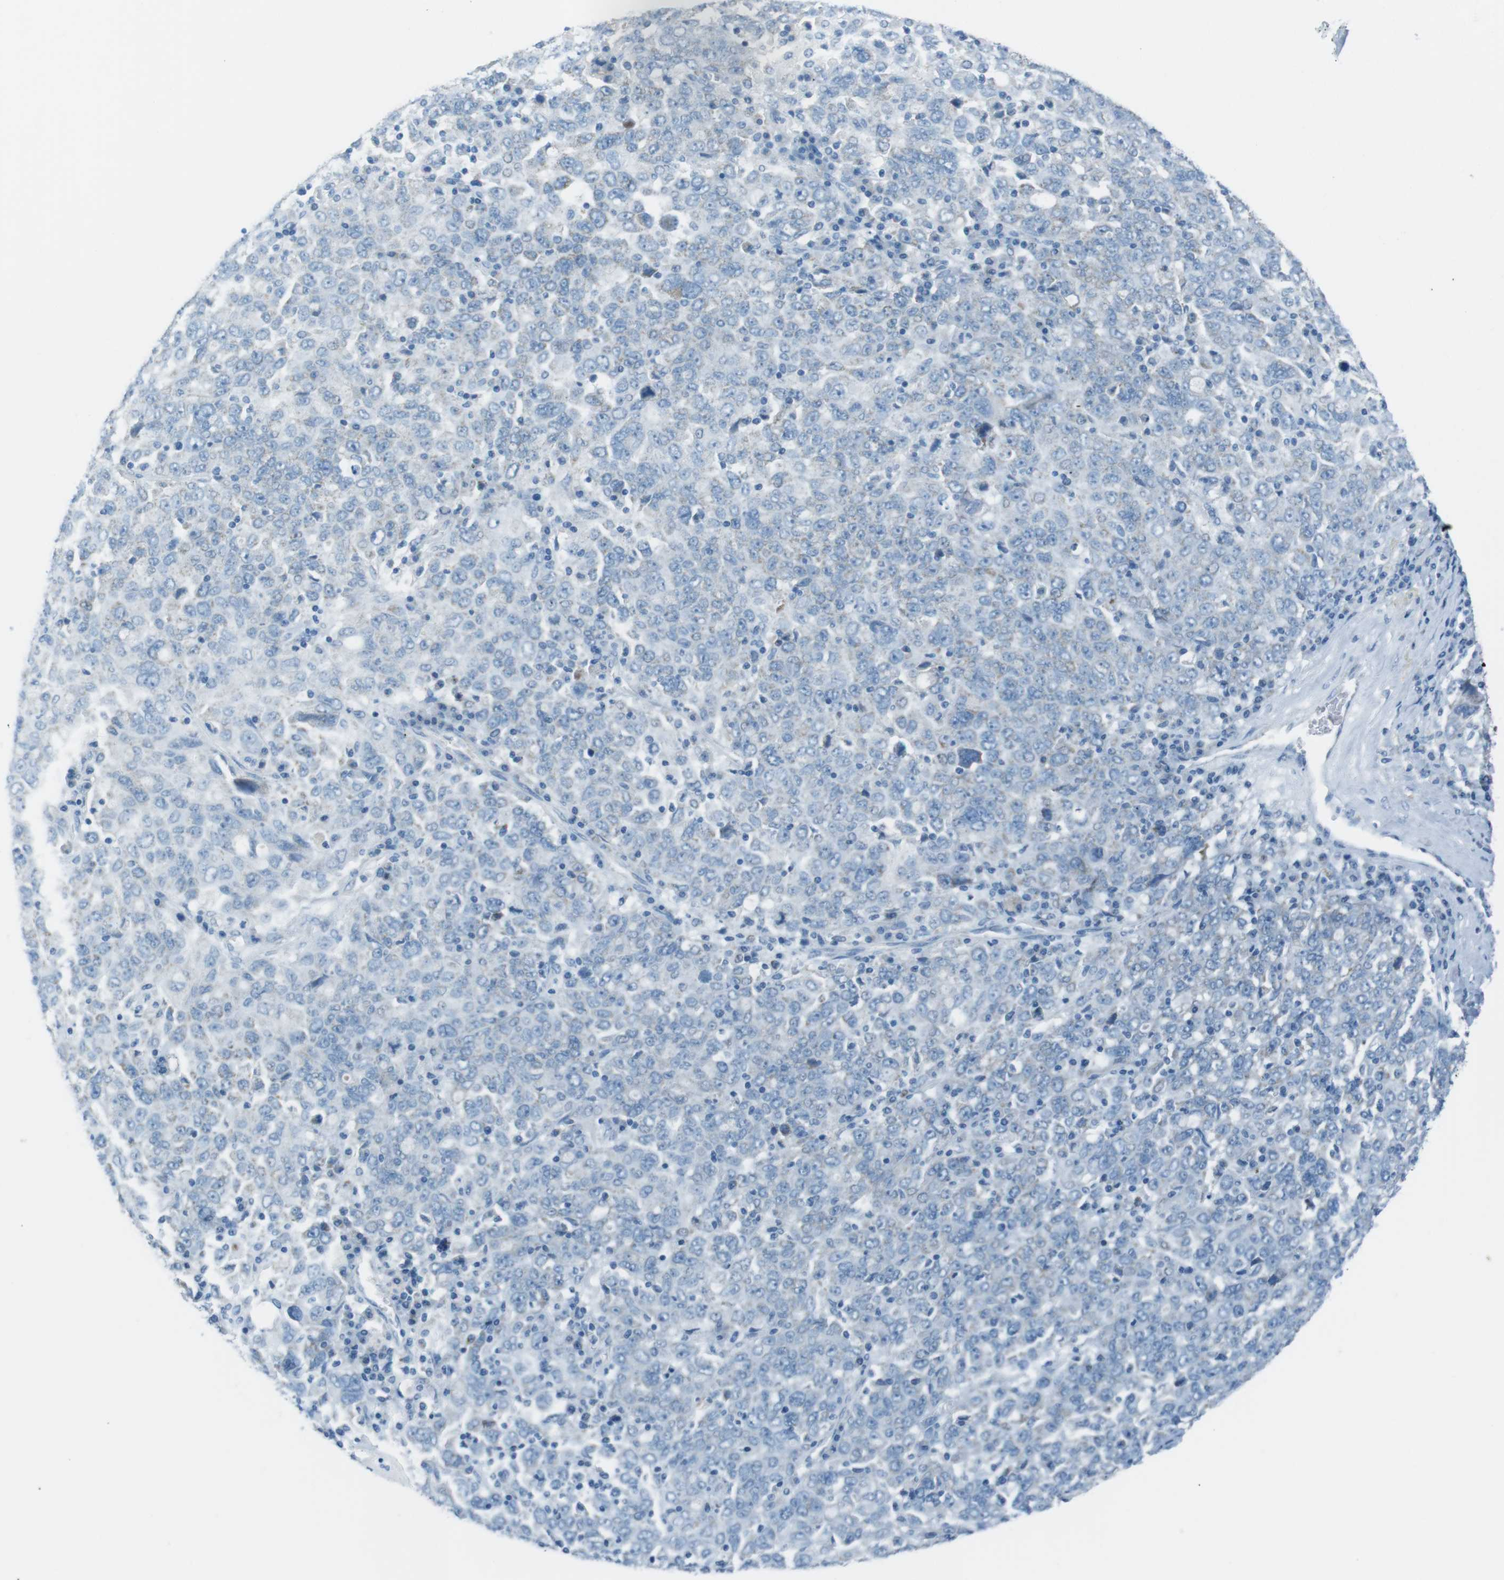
{"staining": {"intensity": "negative", "quantity": "none", "location": "none"}, "tissue": "ovarian cancer", "cell_type": "Tumor cells", "image_type": "cancer", "snomed": [{"axis": "morphology", "description": "Carcinoma, endometroid"}, {"axis": "topography", "description": "Ovary"}], "caption": "Protein analysis of ovarian cancer (endometroid carcinoma) reveals no significant expression in tumor cells.", "gene": "DNAJA3", "patient": {"sex": "female", "age": 62}}